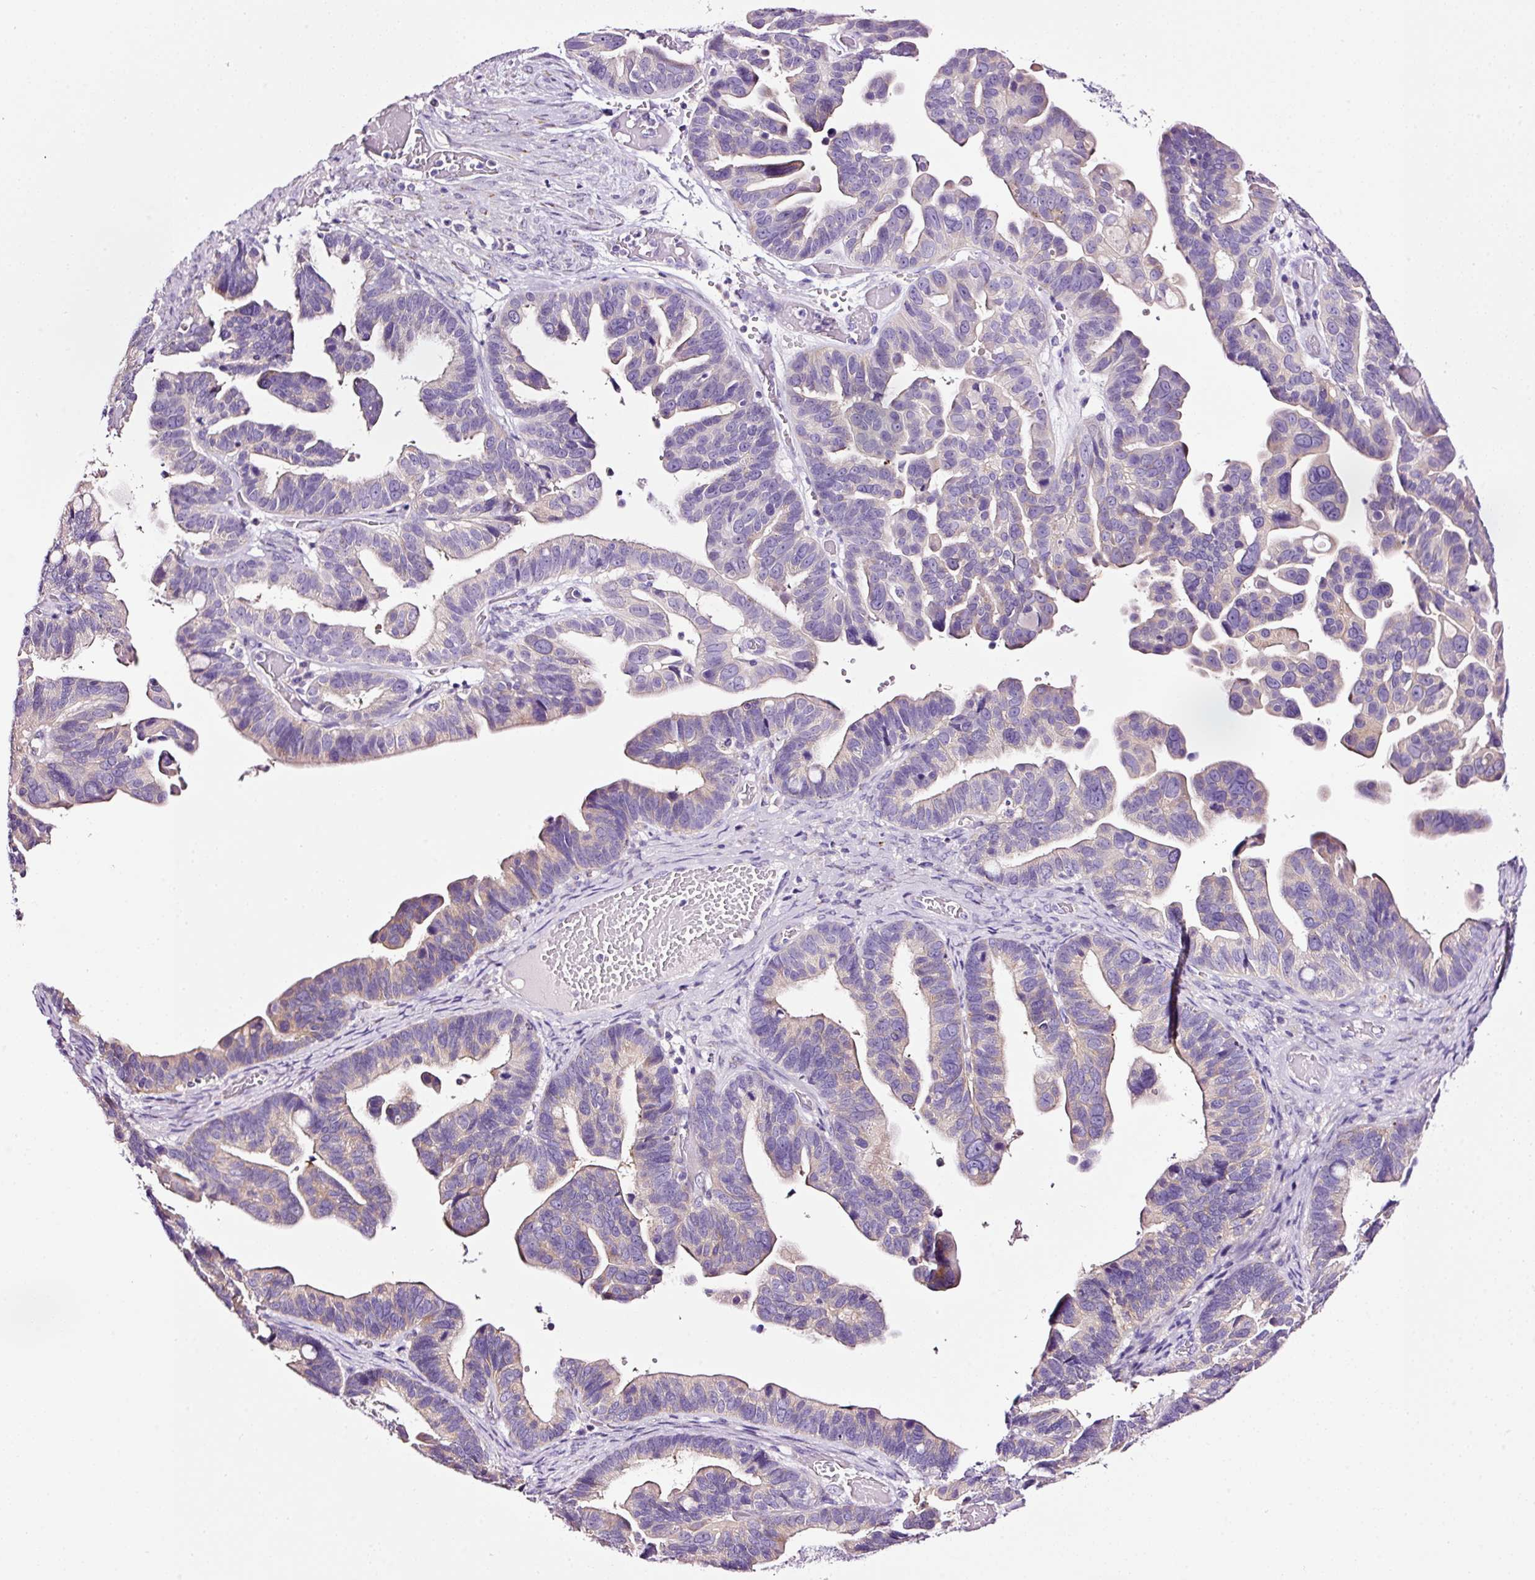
{"staining": {"intensity": "weak", "quantity": "<25%", "location": "cytoplasmic/membranous"}, "tissue": "ovarian cancer", "cell_type": "Tumor cells", "image_type": "cancer", "snomed": [{"axis": "morphology", "description": "Cystadenocarcinoma, serous, NOS"}, {"axis": "topography", "description": "Ovary"}], "caption": "Ovarian serous cystadenocarcinoma stained for a protein using immunohistochemistry (IHC) exhibits no positivity tumor cells.", "gene": "PAM", "patient": {"sex": "female", "age": 56}}